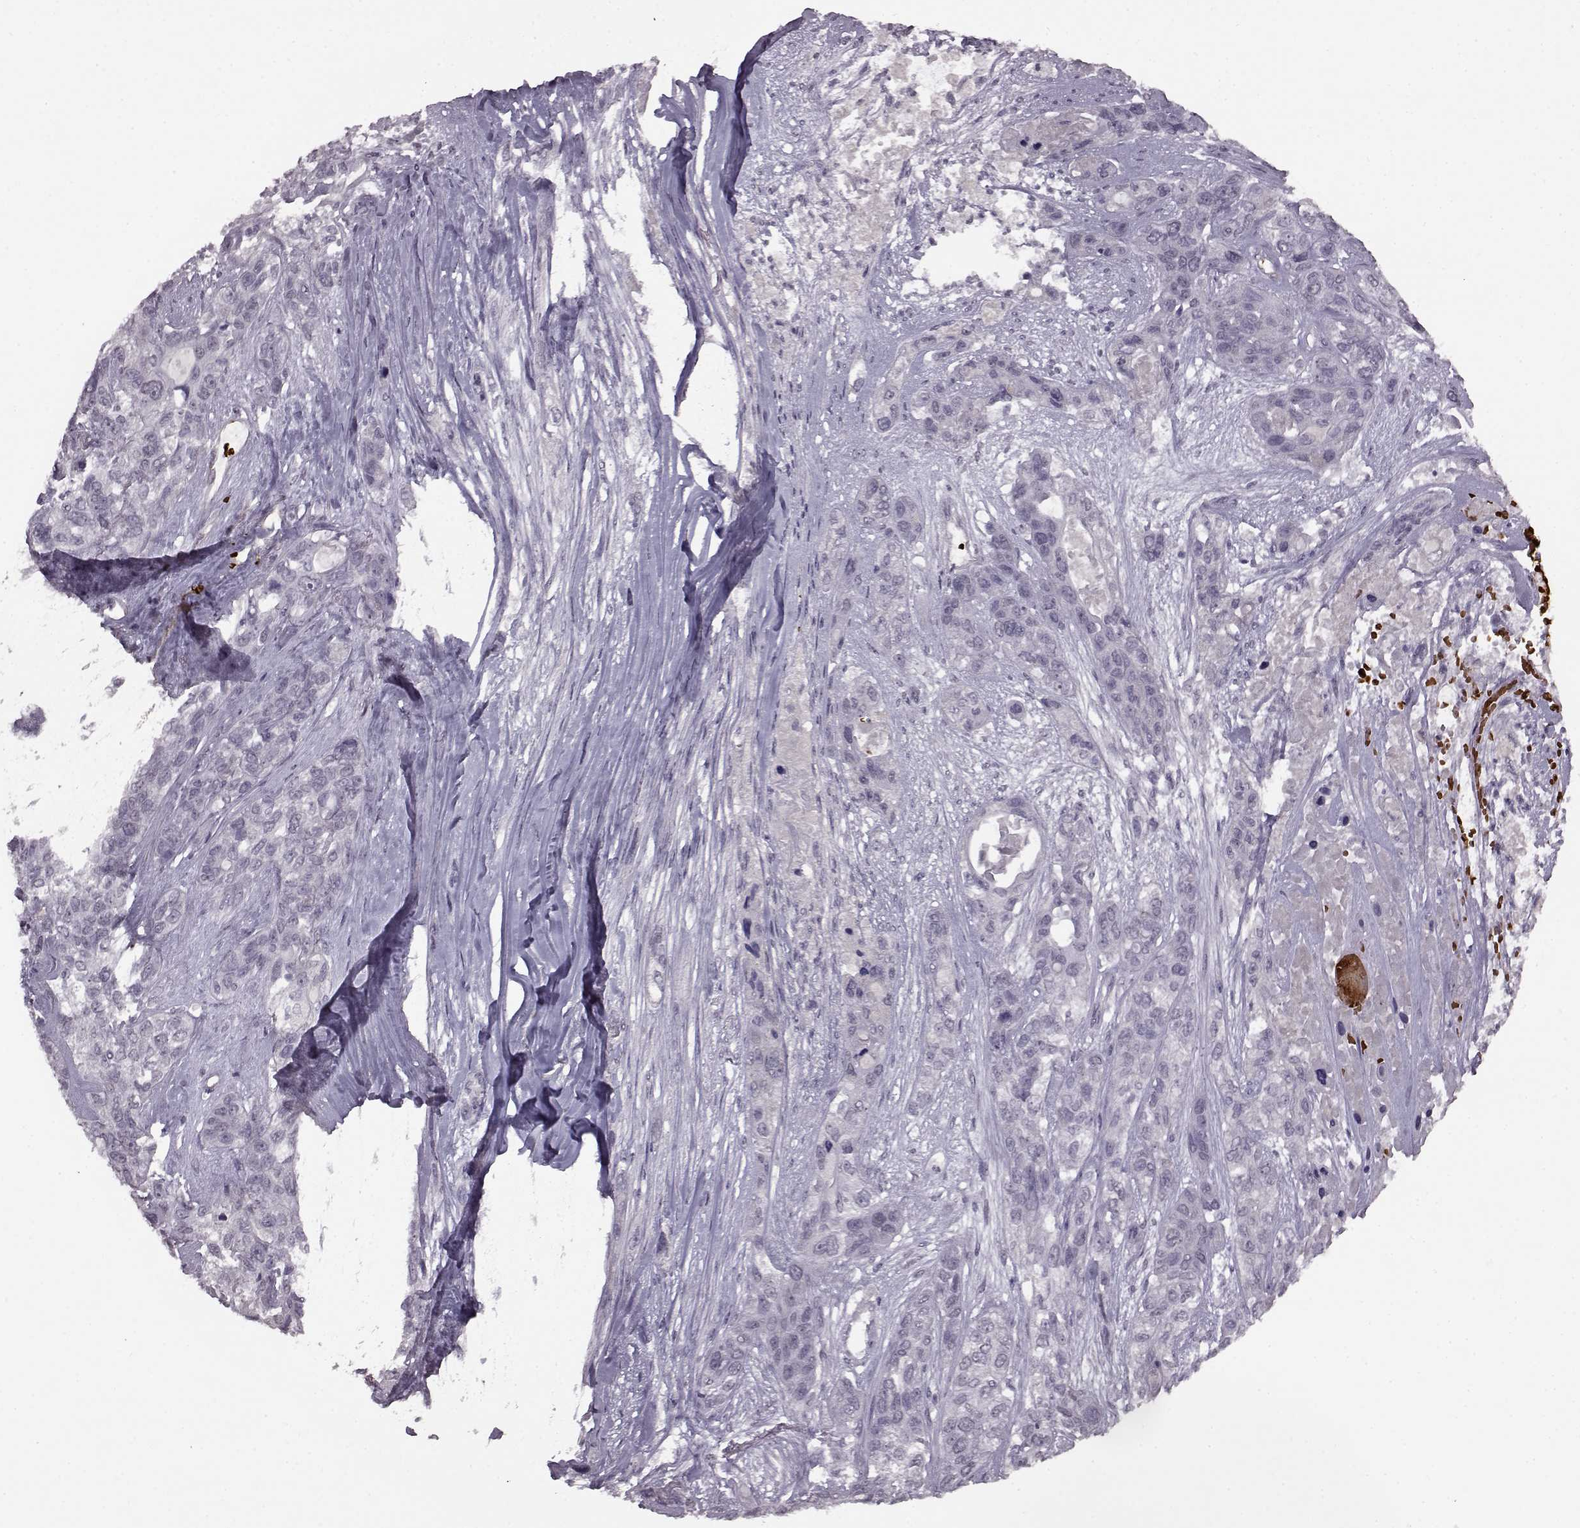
{"staining": {"intensity": "negative", "quantity": "none", "location": "none"}, "tissue": "lung cancer", "cell_type": "Tumor cells", "image_type": "cancer", "snomed": [{"axis": "morphology", "description": "Squamous cell carcinoma, NOS"}, {"axis": "topography", "description": "Lung"}], "caption": "DAB (3,3'-diaminobenzidine) immunohistochemical staining of squamous cell carcinoma (lung) reveals no significant positivity in tumor cells. Nuclei are stained in blue.", "gene": "PROP1", "patient": {"sex": "female", "age": 70}}